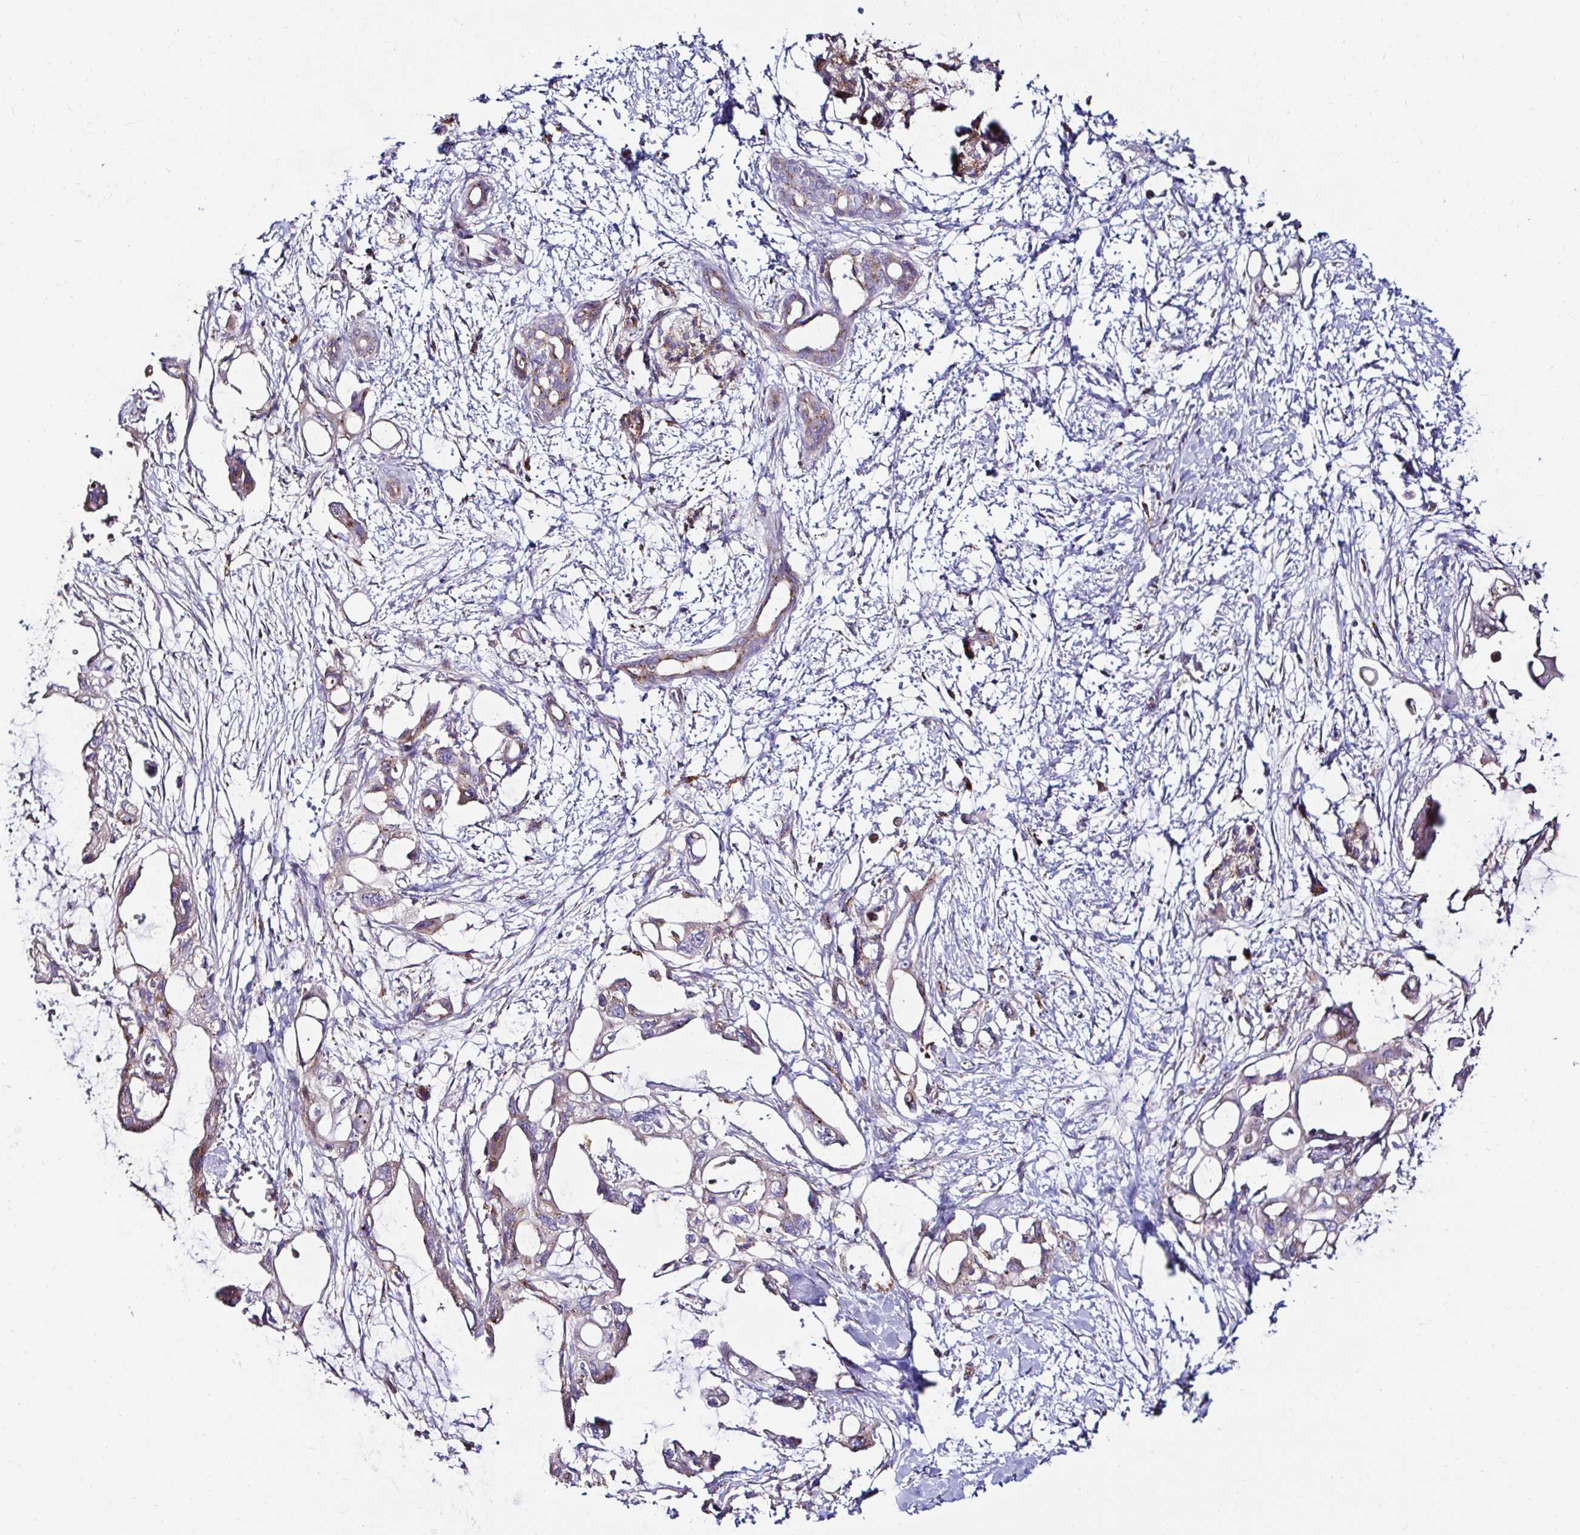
{"staining": {"intensity": "weak", "quantity": "25%-75%", "location": "cytoplasmic/membranous"}, "tissue": "pancreatic cancer", "cell_type": "Tumor cells", "image_type": "cancer", "snomed": [{"axis": "morphology", "description": "Adenocarcinoma, NOS"}, {"axis": "topography", "description": "Pancreas"}], "caption": "This photomicrograph shows IHC staining of pancreatic cancer, with low weak cytoplasmic/membranous expression in about 25%-75% of tumor cells.", "gene": "GALNS", "patient": {"sex": "male", "age": 61}}